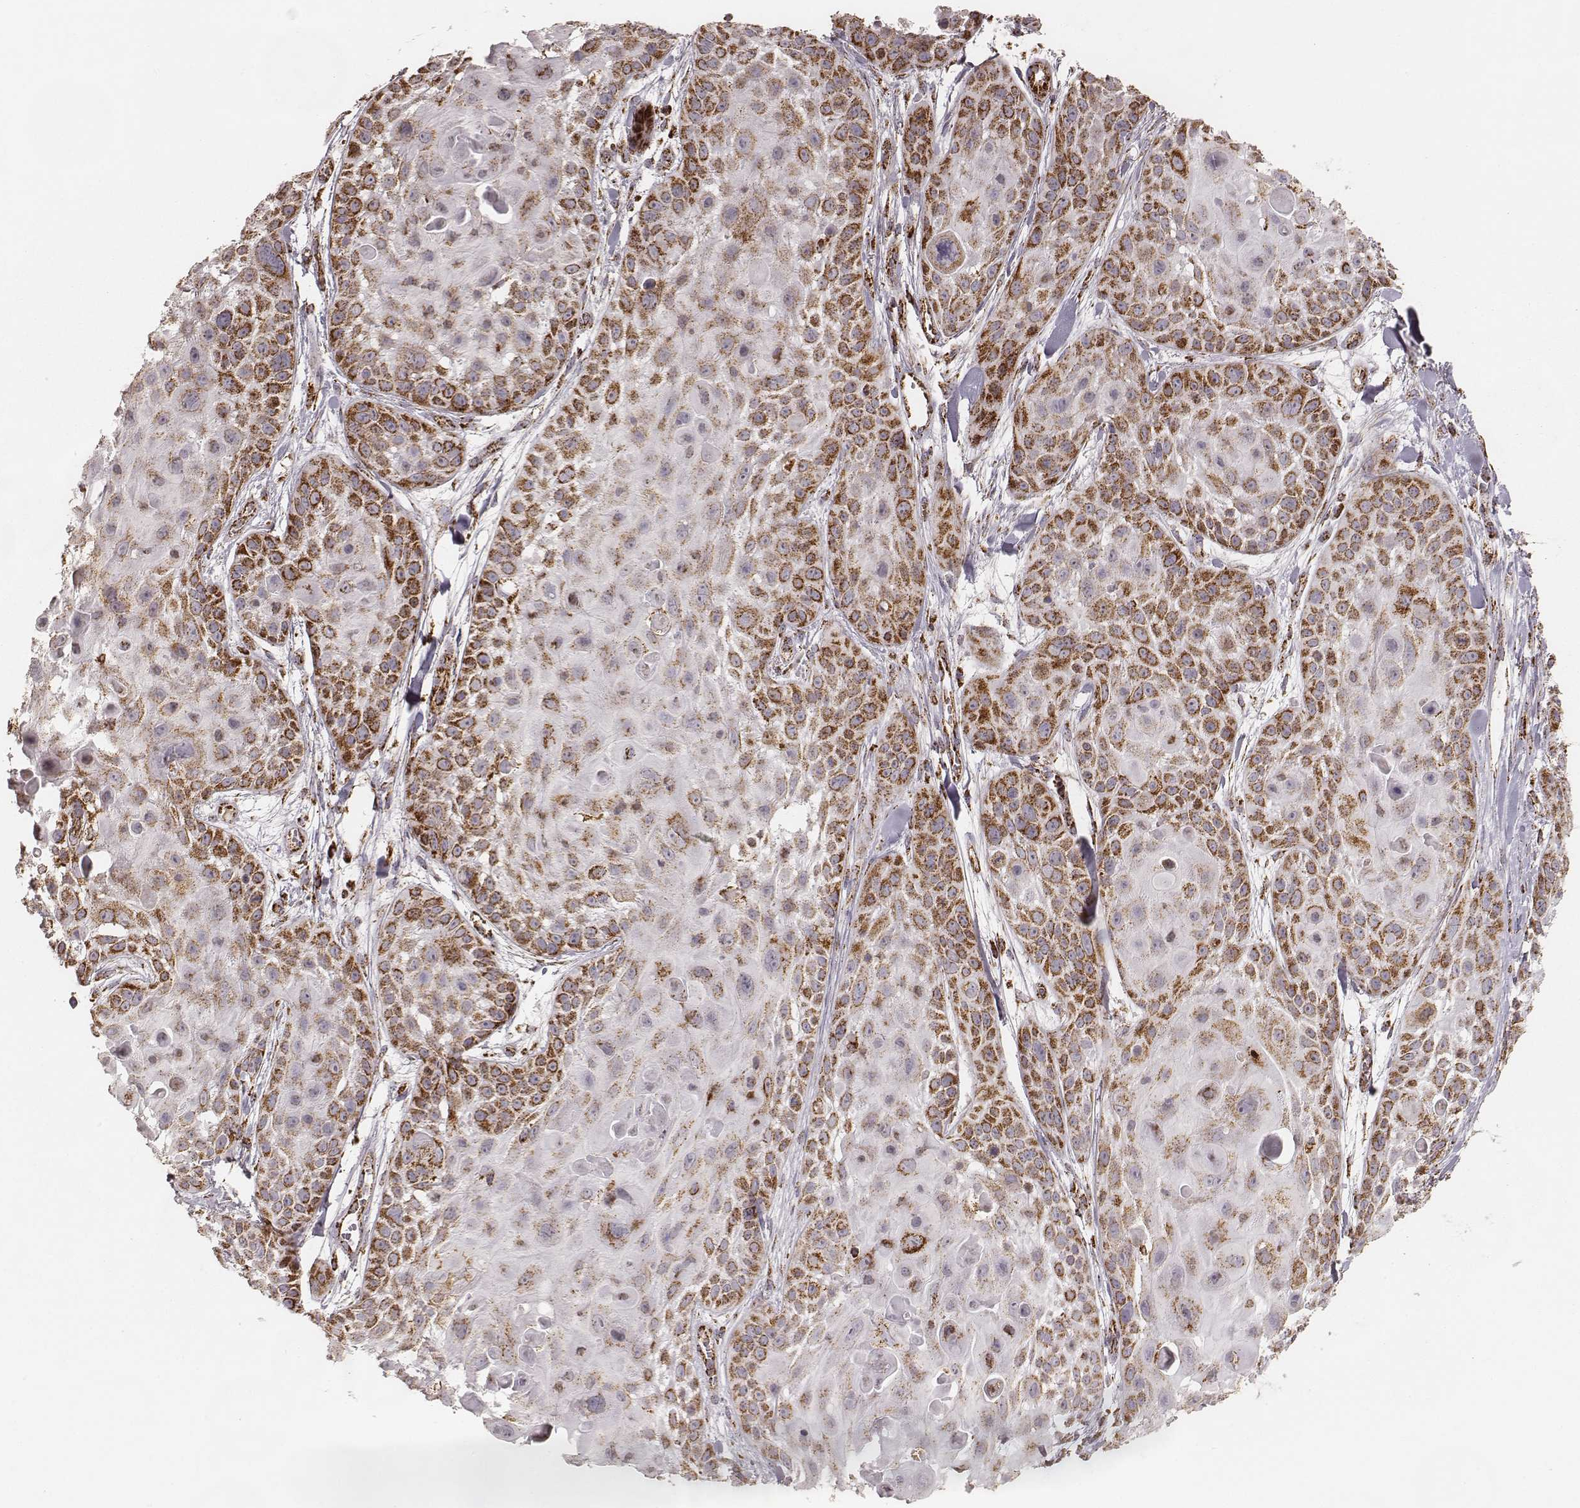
{"staining": {"intensity": "strong", "quantity": ">75%", "location": "cytoplasmic/membranous"}, "tissue": "skin cancer", "cell_type": "Tumor cells", "image_type": "cancer", "snomed": [{"axis": "morphology", "description": "Squamous cell carcinoma, NOS"}, {"axis": "topography", "description": "Skin"}, {"axis": "topography", "description": "Anal"}], "caption": "This image shows IHC staining of human skin cancer, with high strong cytoplasmic/membranous staining in approximately >75% of tumor cells.", "gene": "CS", "patient": {"sex": "female", "age": 75}}